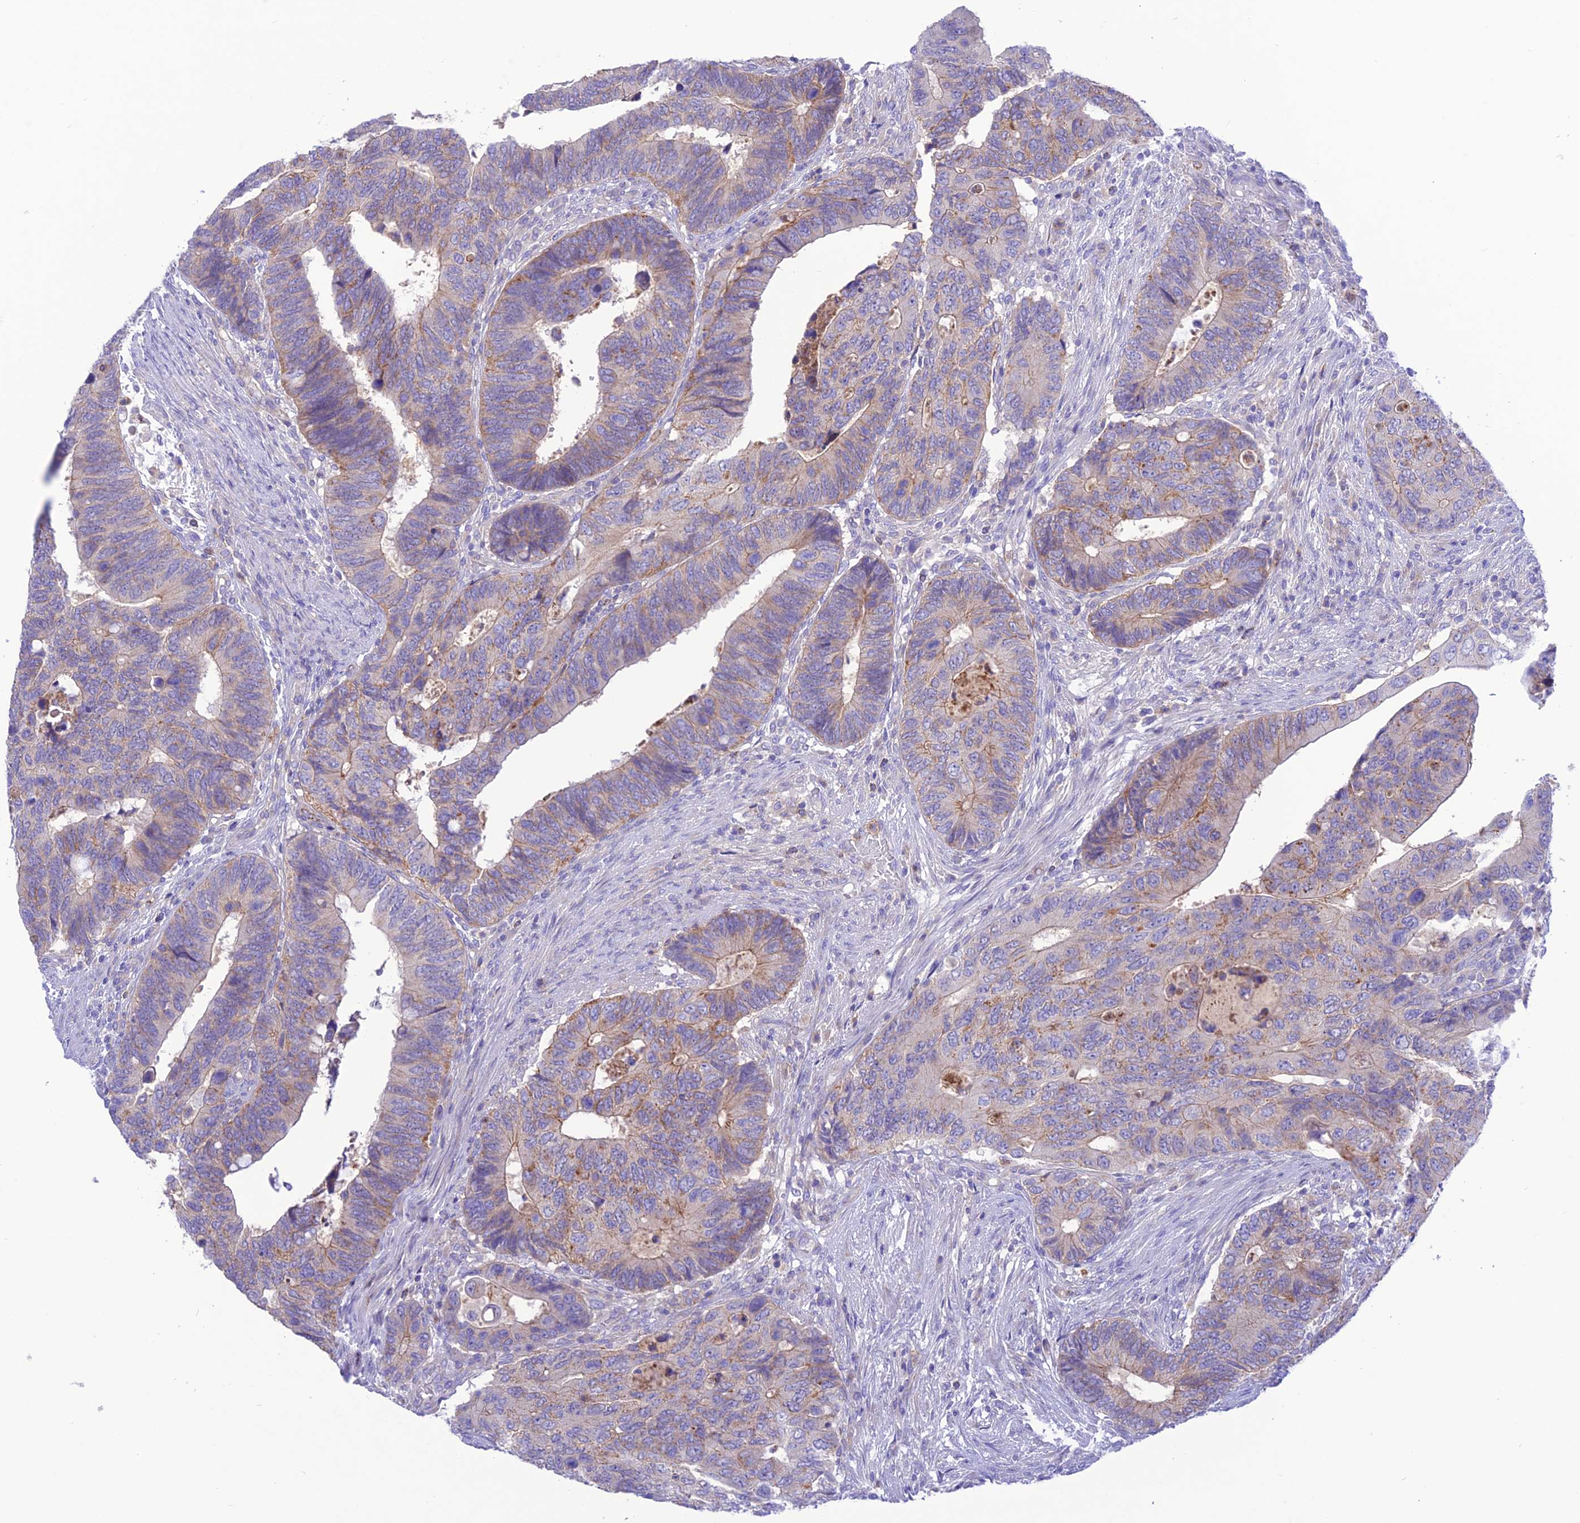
{"staining": {"intensity": "weak", "quantity": "<25%", "location": "cytoplasmic/membranous"}, "tissue": "colorectal cancer", "cell_type": "Tumor cells", "image_type": "cancer", "snomed": [{"axis": "morphology", "description": "Adenocarcinoma, NOS"}, {"axis": "topography", "description": "Colon"}], "caption": "DAB immunohistochemical staining of adenocarcinoma (colorectal) demonstrates no significant positivity in tumor cells.", "gene": "CHSY3", "patient": {"sex": "male", "age": 87}}